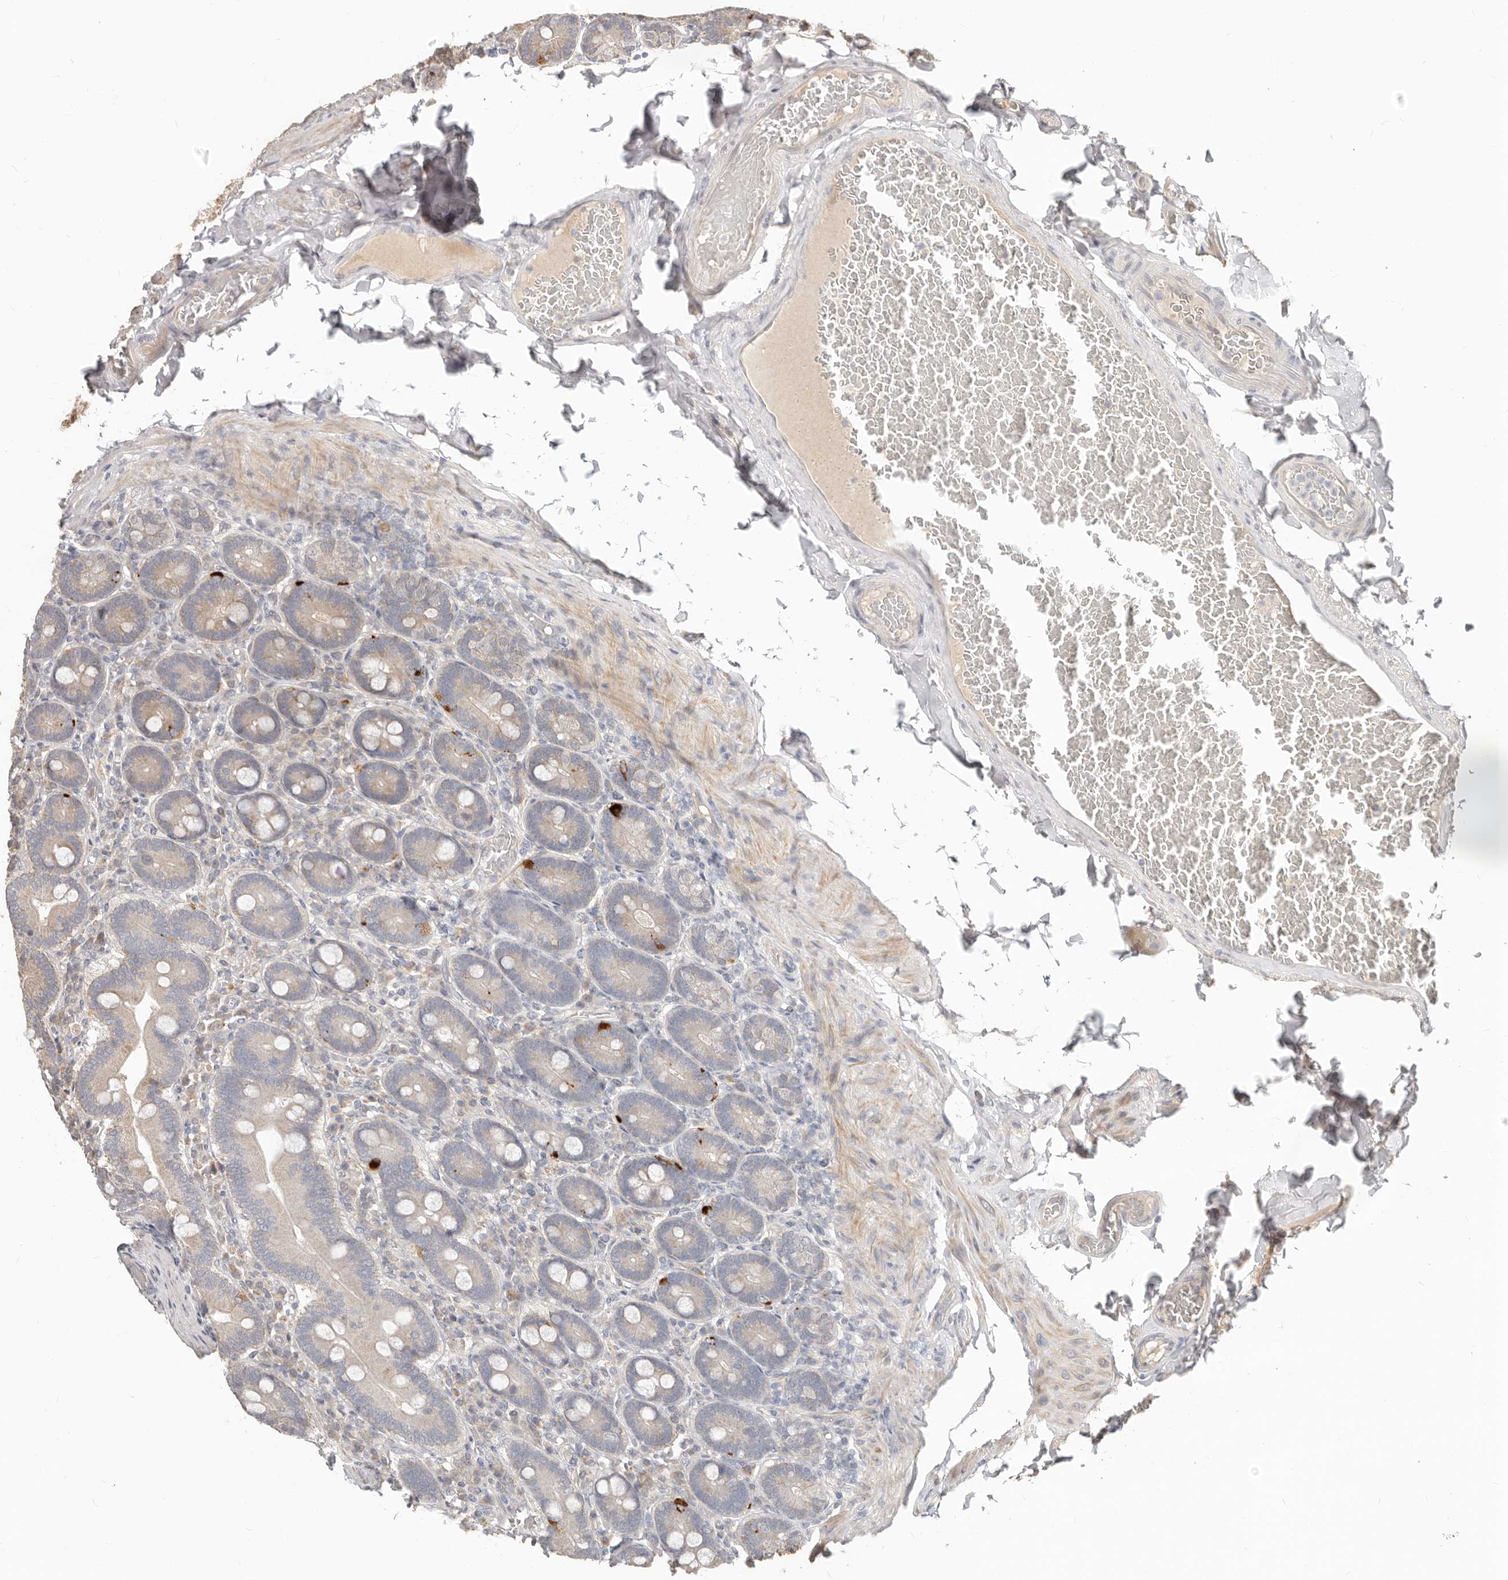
{"staining": {"intensity": "strong", "quantity": "<25%", "location": "cytoplasmic/membranous"}, "tissue": "duodenum", "cell_type": "Glandular cells", "image_type": "normal", "snomed": [{"axis": "morphology", "description": "Normal tissue, NOS"}, {"axis": "topography", "description": "Duodenum"}], "caption": "IHC image of normal human duodenum stained for a protein (brown), which reveals medium levels of strong cytoplasmic/membranous positivity in approximately <25% of glandular cells.", "gene": "MTFR2", "patient": {"sex": "female", "age": 62}}